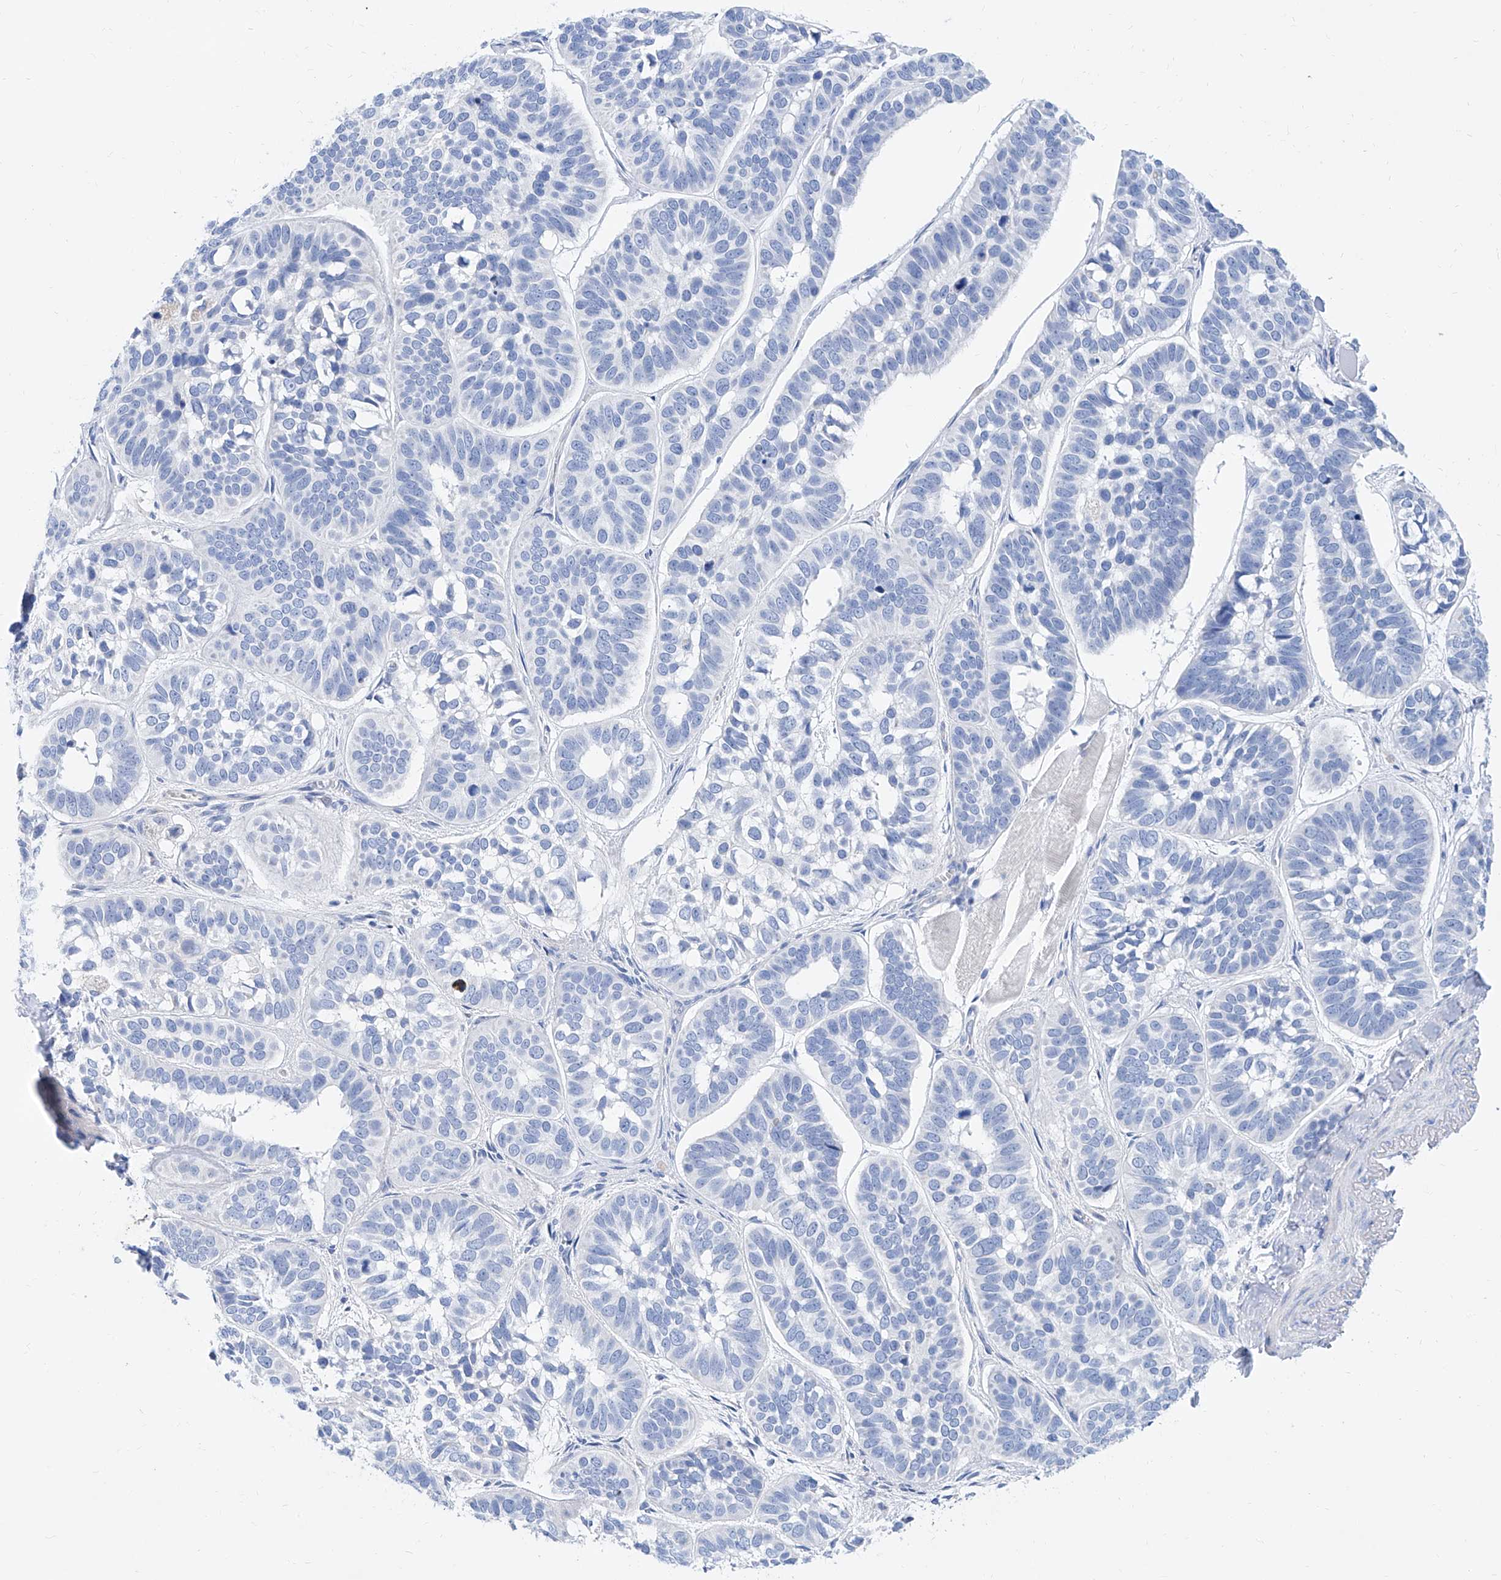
{"staining": {"intensity": "negative", "quantity": "none", "location": "none"}, "tissue": "skin cancer", "cell_type": "Tumor cells", "image_type": "cancer", "snomed": [{"axis": "morphology", "description": "Basal cell carcinoma"}, {"axis": "topography", "description": "Skin"}], "caption": "Immunohistochemistry photomicrograph of human skin basal cell carcinoma stained for a protein (brown), which displays no positivity in tumor cells.", "gene": "SLC25A29", "patient": {"sex": "male", "age": 62}}